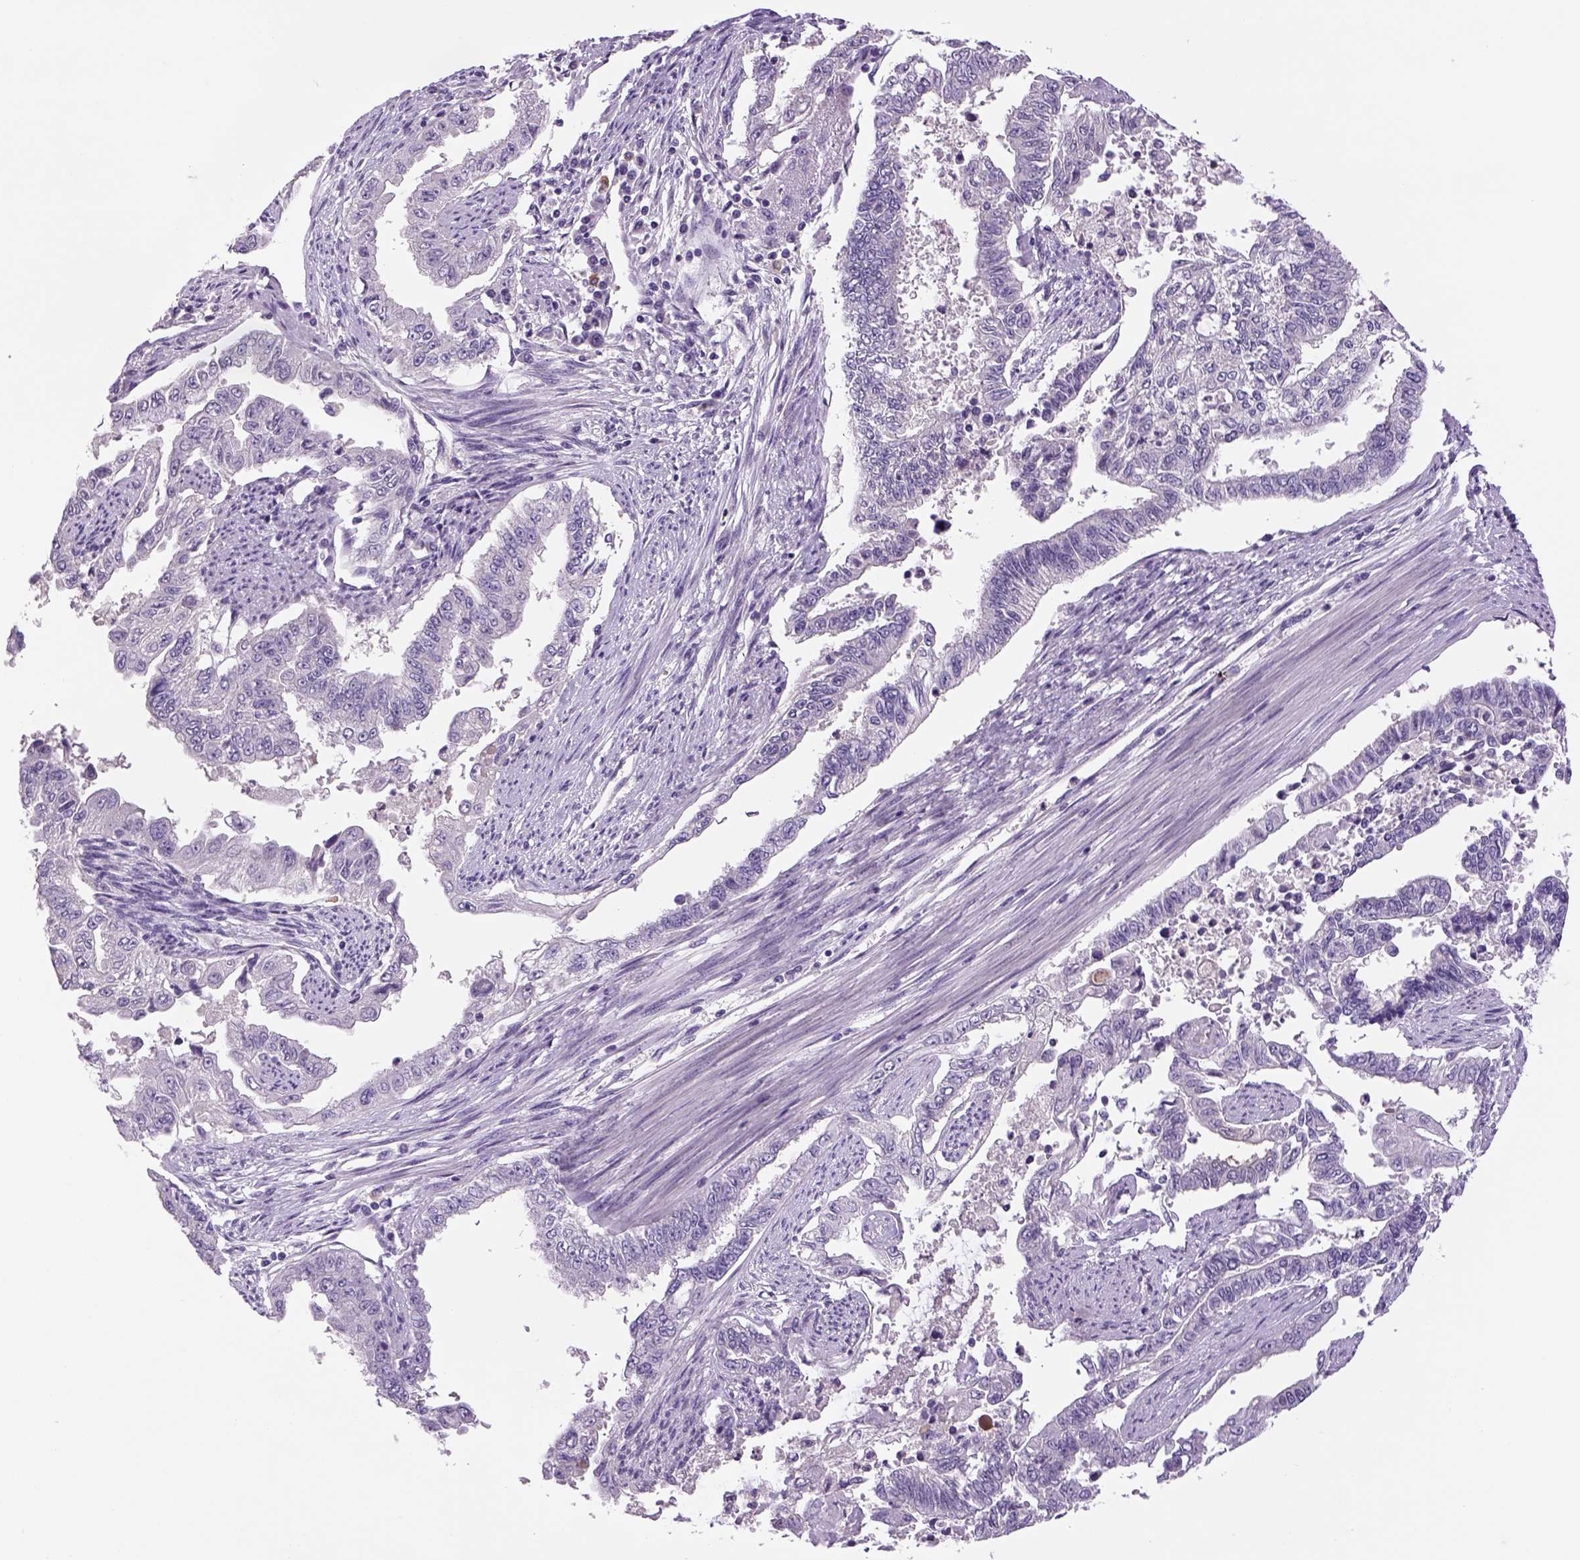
{"staining": {"intensity": "negative", "quantity": "none", "location": "none"}, "tissue": "endometrial cancer", "cell_type": "Tumor cells", "image_type": "cancer", "snomed": [{"axis": "morphology", "description": "Adenocarcinoma, NOS"}, {"axis": "topography", "description": "Uterus"}], "caption": "Endometrial adenocarcinoma stained for a protein using immunohistochemistry reveals no staining tumor cells.", "gene": "DBH", "patient": {"sex": "female", "age": 59}}